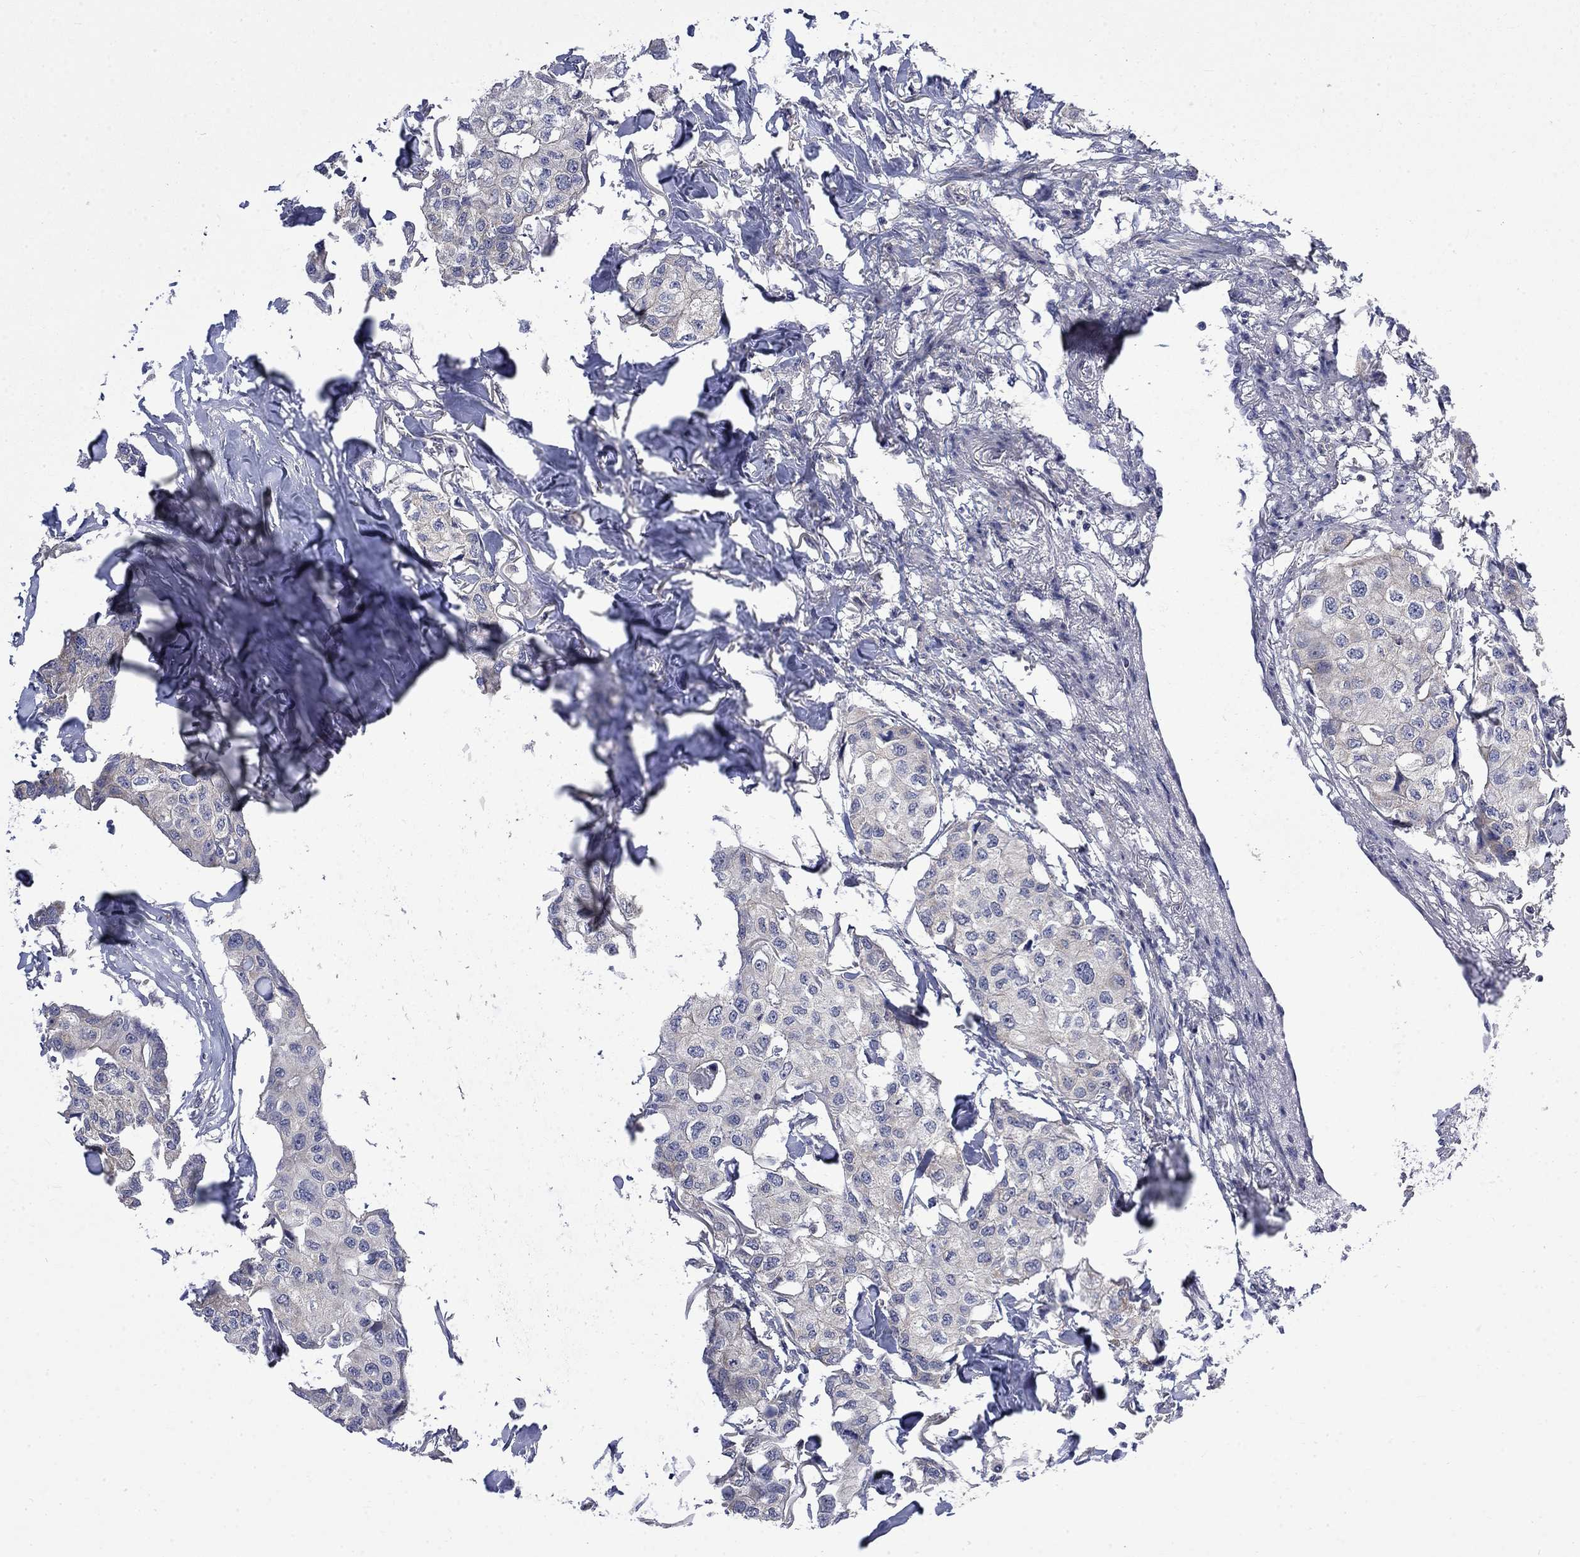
{"staining": {"intensity": "negative", "quantity": "none", "location": "none"}, "tissue": "breast cancer", "cell_type": "Tumor cells", "image_type": "cancer", "snomed": [{"axis": "morphology", "description": "Duct carcinoma"}, {"axis": "topography", "description": "Breast"}], "caption": "Immunohistochemistry (IHC) of infiltrating ductal carcinoma (breast) exhibits no expression in tumor cells.", "gene": "HSPA12A", "patient": {"sex": "female", "age": 80}}